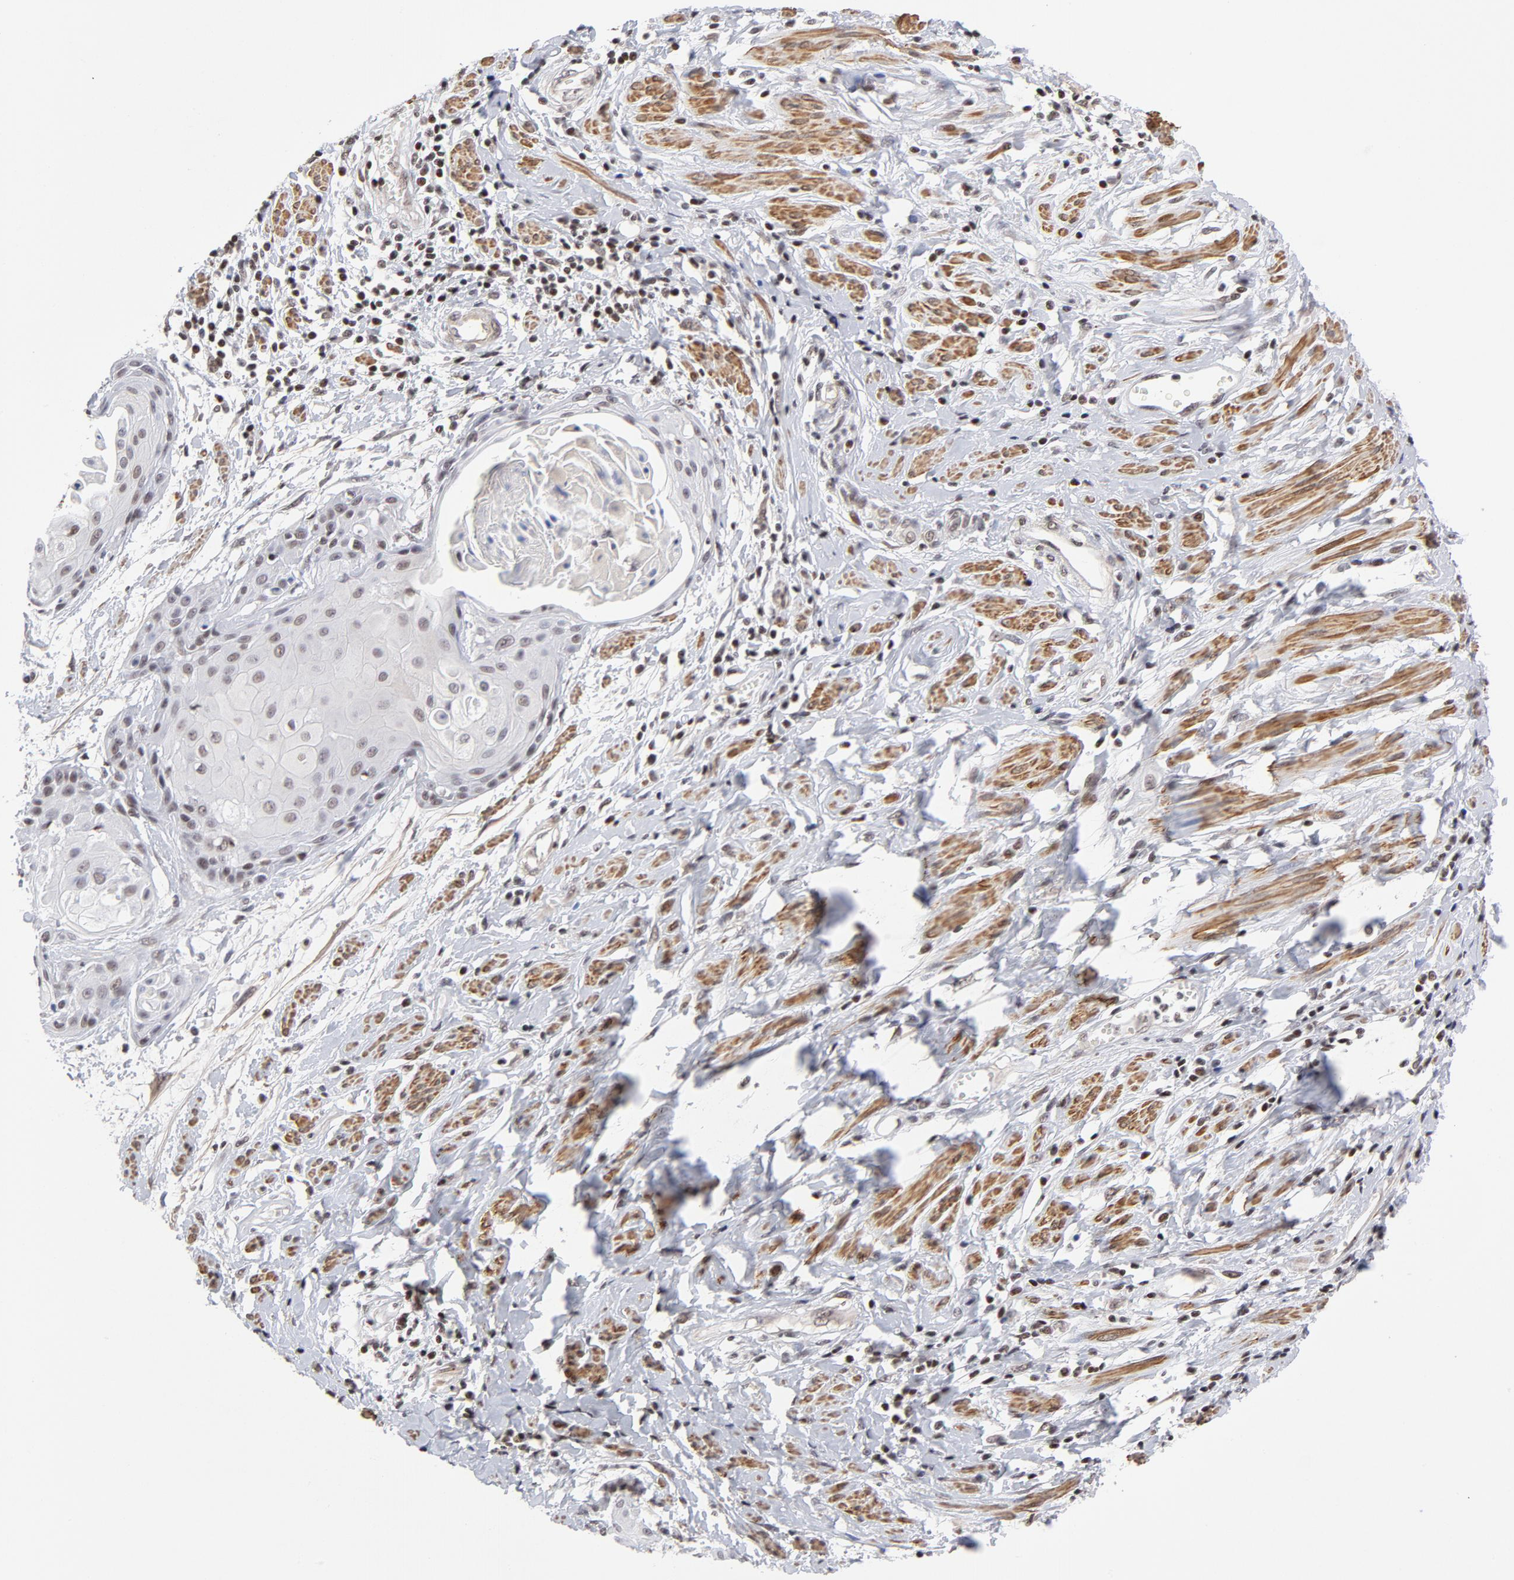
{"staining": {"intensity": "weak", "quantity": "25%-75%", "location": "nuclear"}, "tissue": "cervical cancer", "cell_type": "Tumor cells", "image_type": "cancer", "snomed": [{"axis": "morphology", "description": "Squamous cell carcinoma, NOS"}, {"axis": "topography", "description": "Cervix"}], "caption": "Protein staining exhibits weak nuclear staining in about 25%-75% of tumor cells in cervical squamous cell carcinoma. Nuclei are stained in blue.", "gene": "CTCF", "patient": {"sex": "female", "age": 57}}